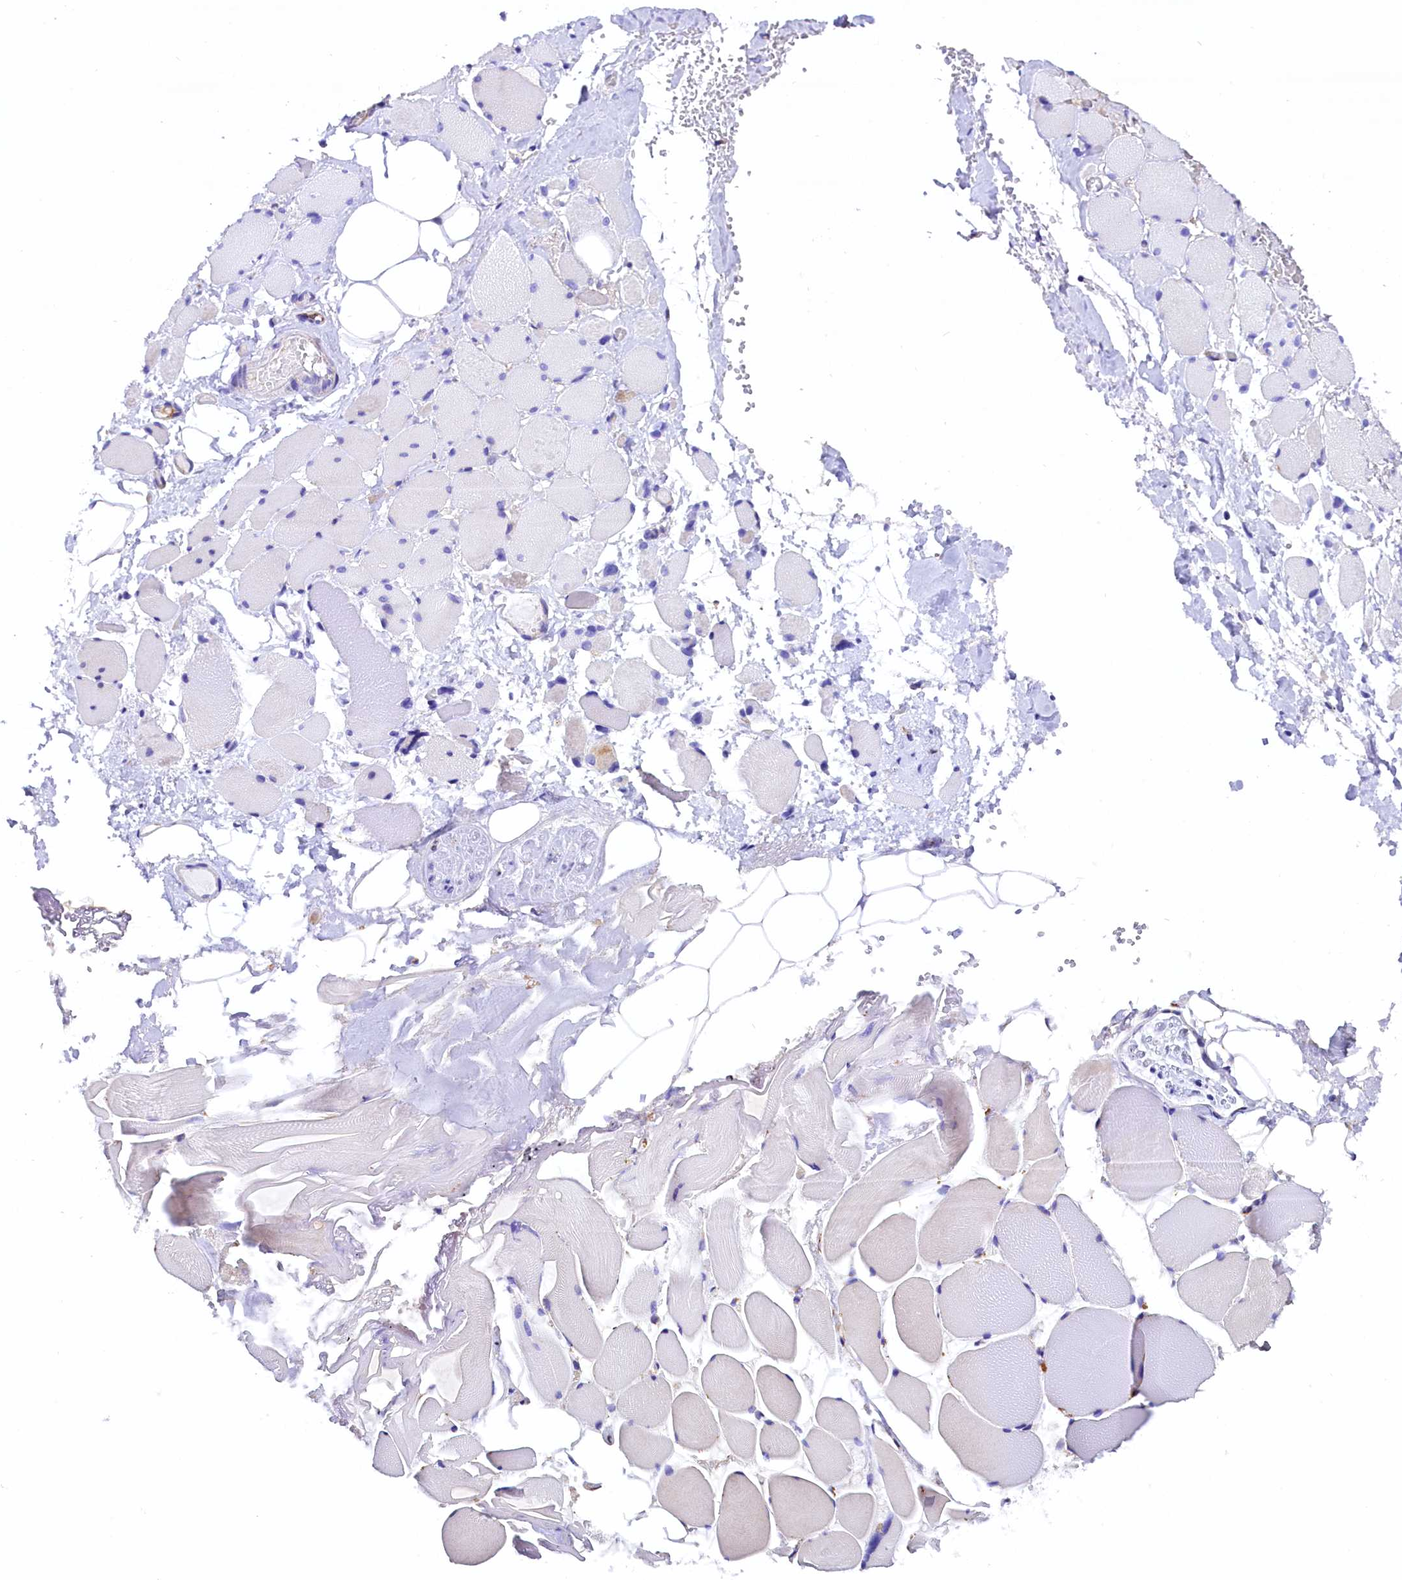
{"staining": {"intensity": "negative", "quantity": "none", "location": "none"}, "tissue": "skeletal muscle", "cell_type": "Myocytes", "image_type": "normal", "snomed": [{"axis": "morphology", "description": "Normal tissue, NOS"}, {"axis": "morphology", "description": "Basal cell carcinoma"}, {"axis": "topography", "description": "Skeletal muscle"}], "caption": "High magnification brightfield microscopy of unremarkable skeletal muscle stained with DAB (brown) and counterstained with hematoxylin (blue): myocytes show no significant staining.", "gene": "CMTR2", "patient": {"sex": "female", "age": 64}}